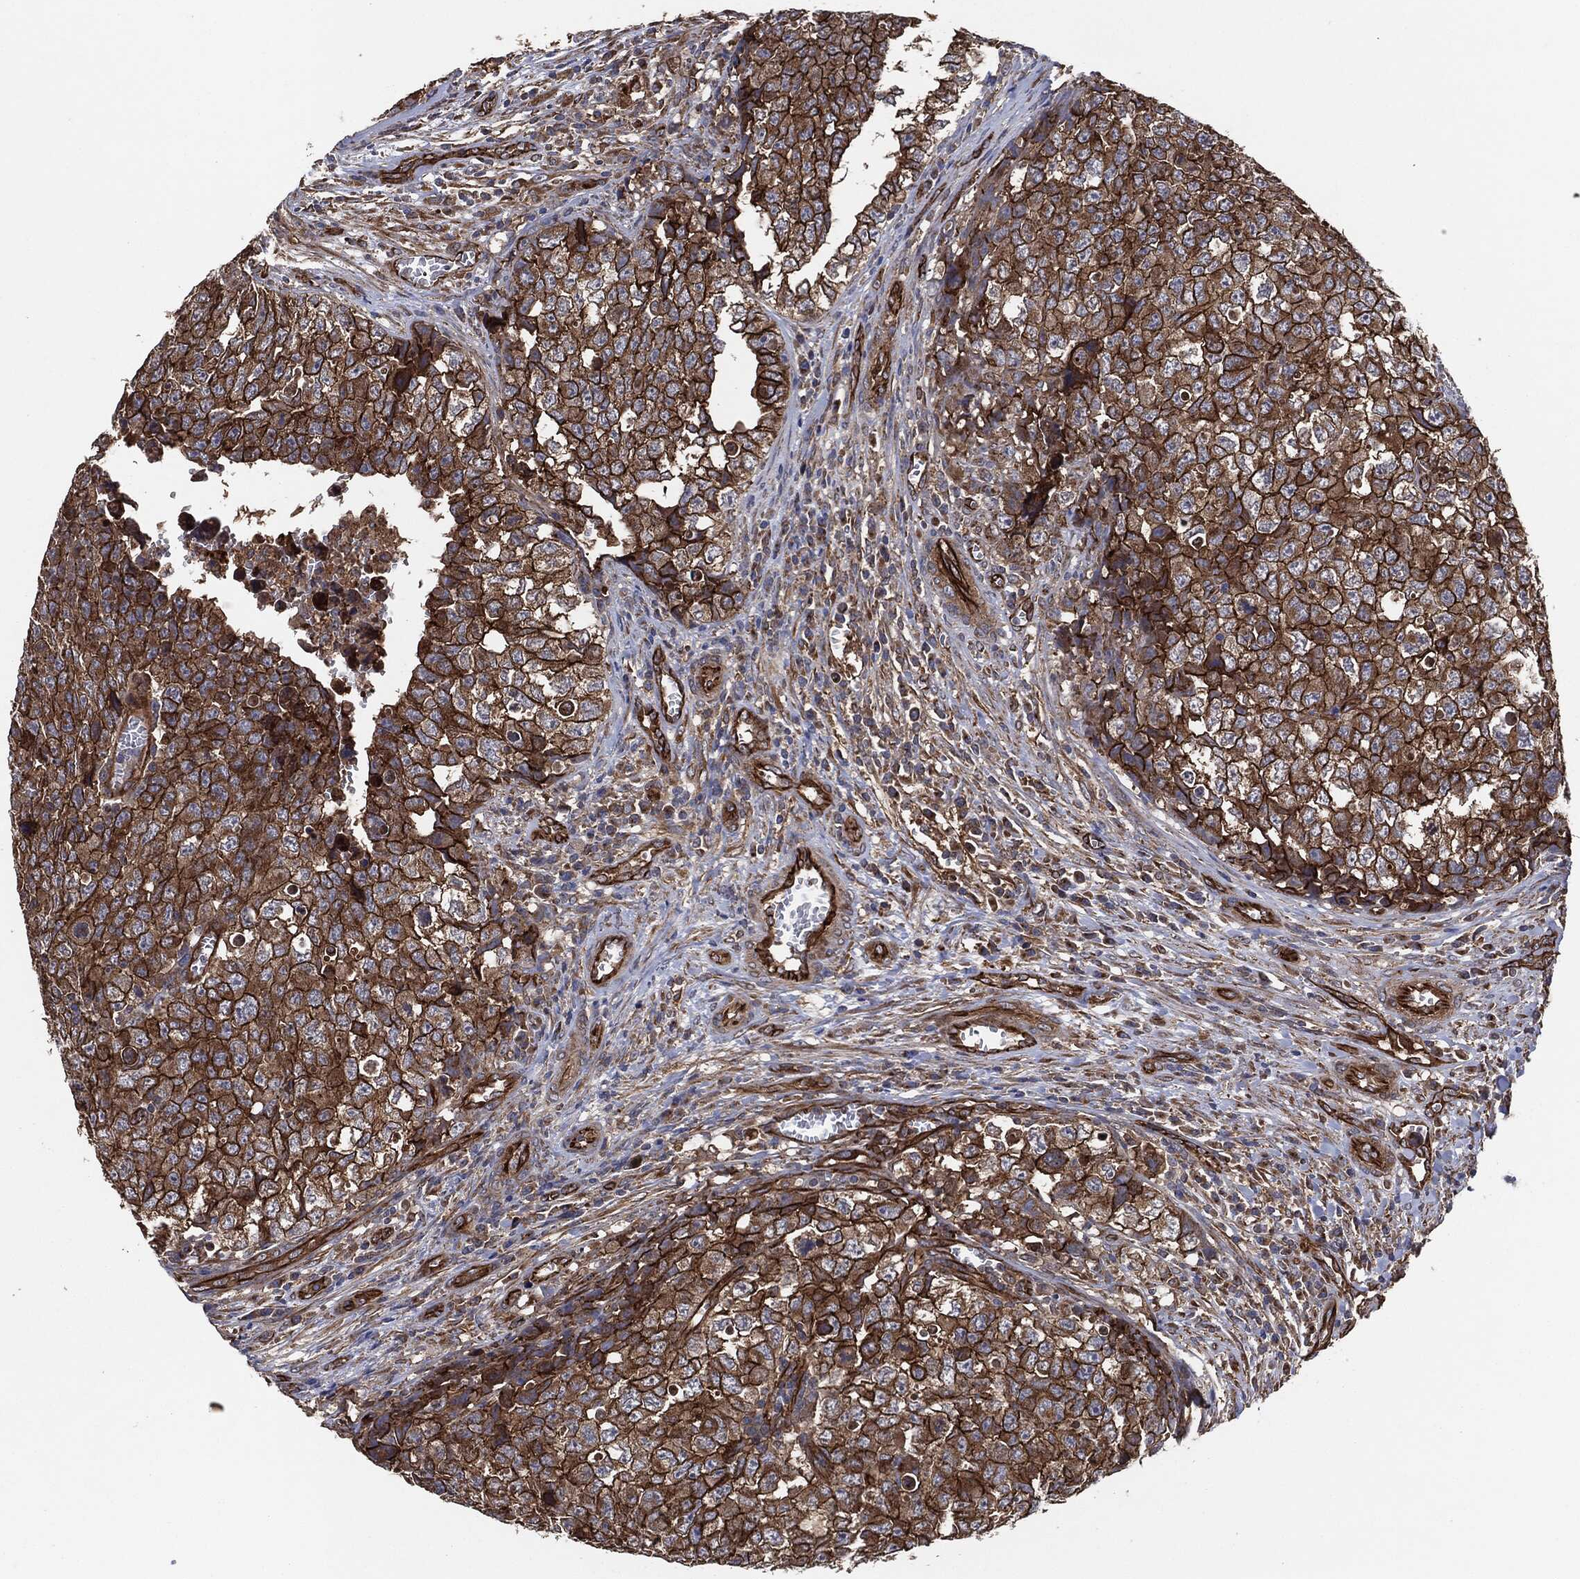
{"staining": {"intensity": "strong", "quantity": ">75%", "location": "cytoplasmic/membranous"}, "tissue": "testis cancer", "cell_type": "Tumor cells", "image_type": "cancer", "snomed": [{"axis": "morphology", "description": "Carcinoma, Embryonal, NOS"}, {"axis": "topography", "description": "Testis"}], "caption": "Immunohistochemical staining of human testis embryonal carcinoma demonstrates high levels of strong cytoplasmic/membranous protein staining in about >75% of tumor cells.", "gene": "CTNNA1", "patient": {"sex": "male", "age": 23}}